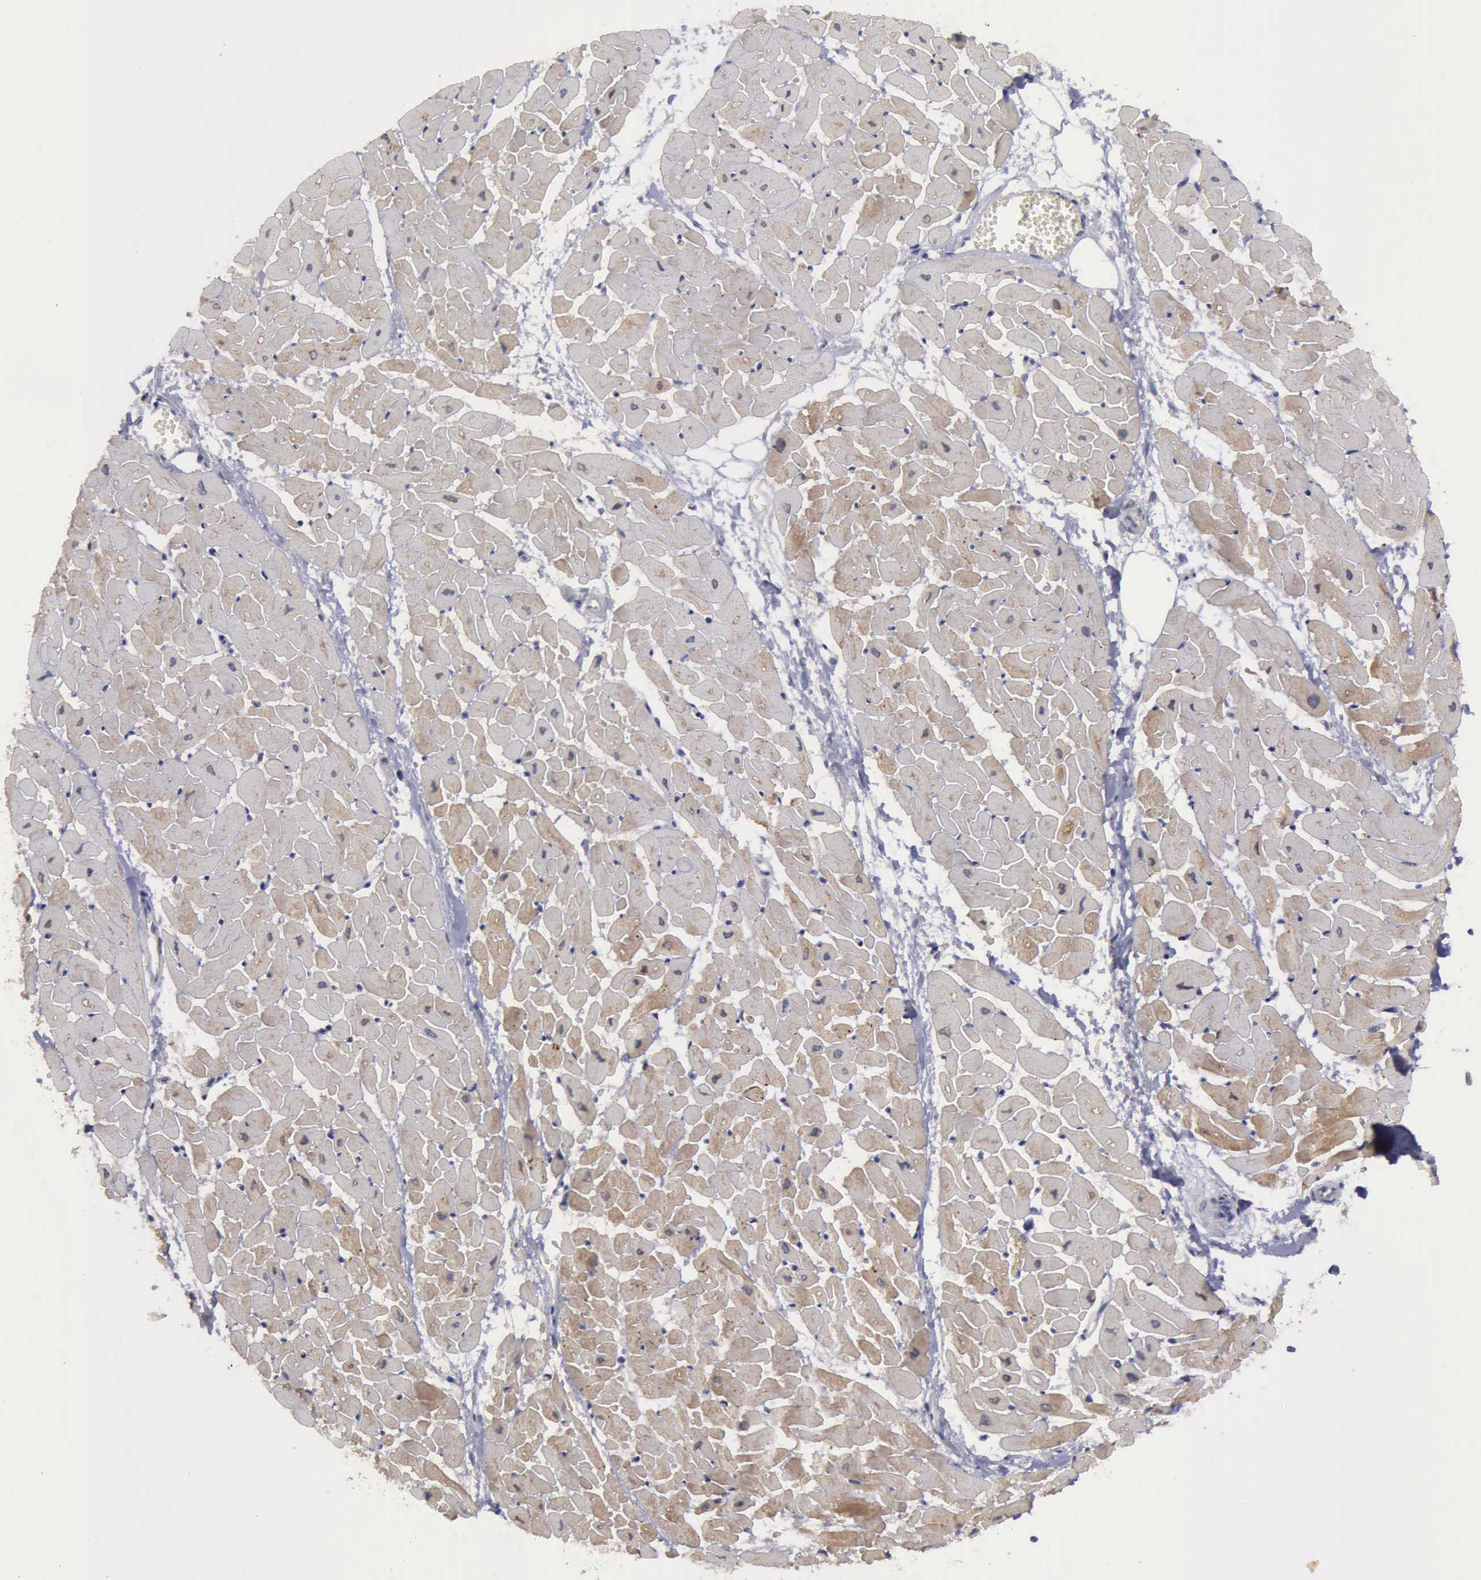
{"staining": {"intensity": "moderate", "quantity": ">75%", "location": "cytoplasmic/membranous"}, "tissue": "heart muscle", "cell_type": "Cardiomyocytes", "image_type": "normal", "snomed": [{"axis": "morphology", "description": "Normal tissue, NOS"}, {"axis": "topography", "description": "Heart"}], "caption": "This micrograph shows immunohistochemistry (IHC) staining of normal heart muscle, with medium moderate cytoplasmic/membranous staining in about >75% of cardiomyocytes.", "gene": "PHKA1", "patient": {"sex": "female", "age": 19}}